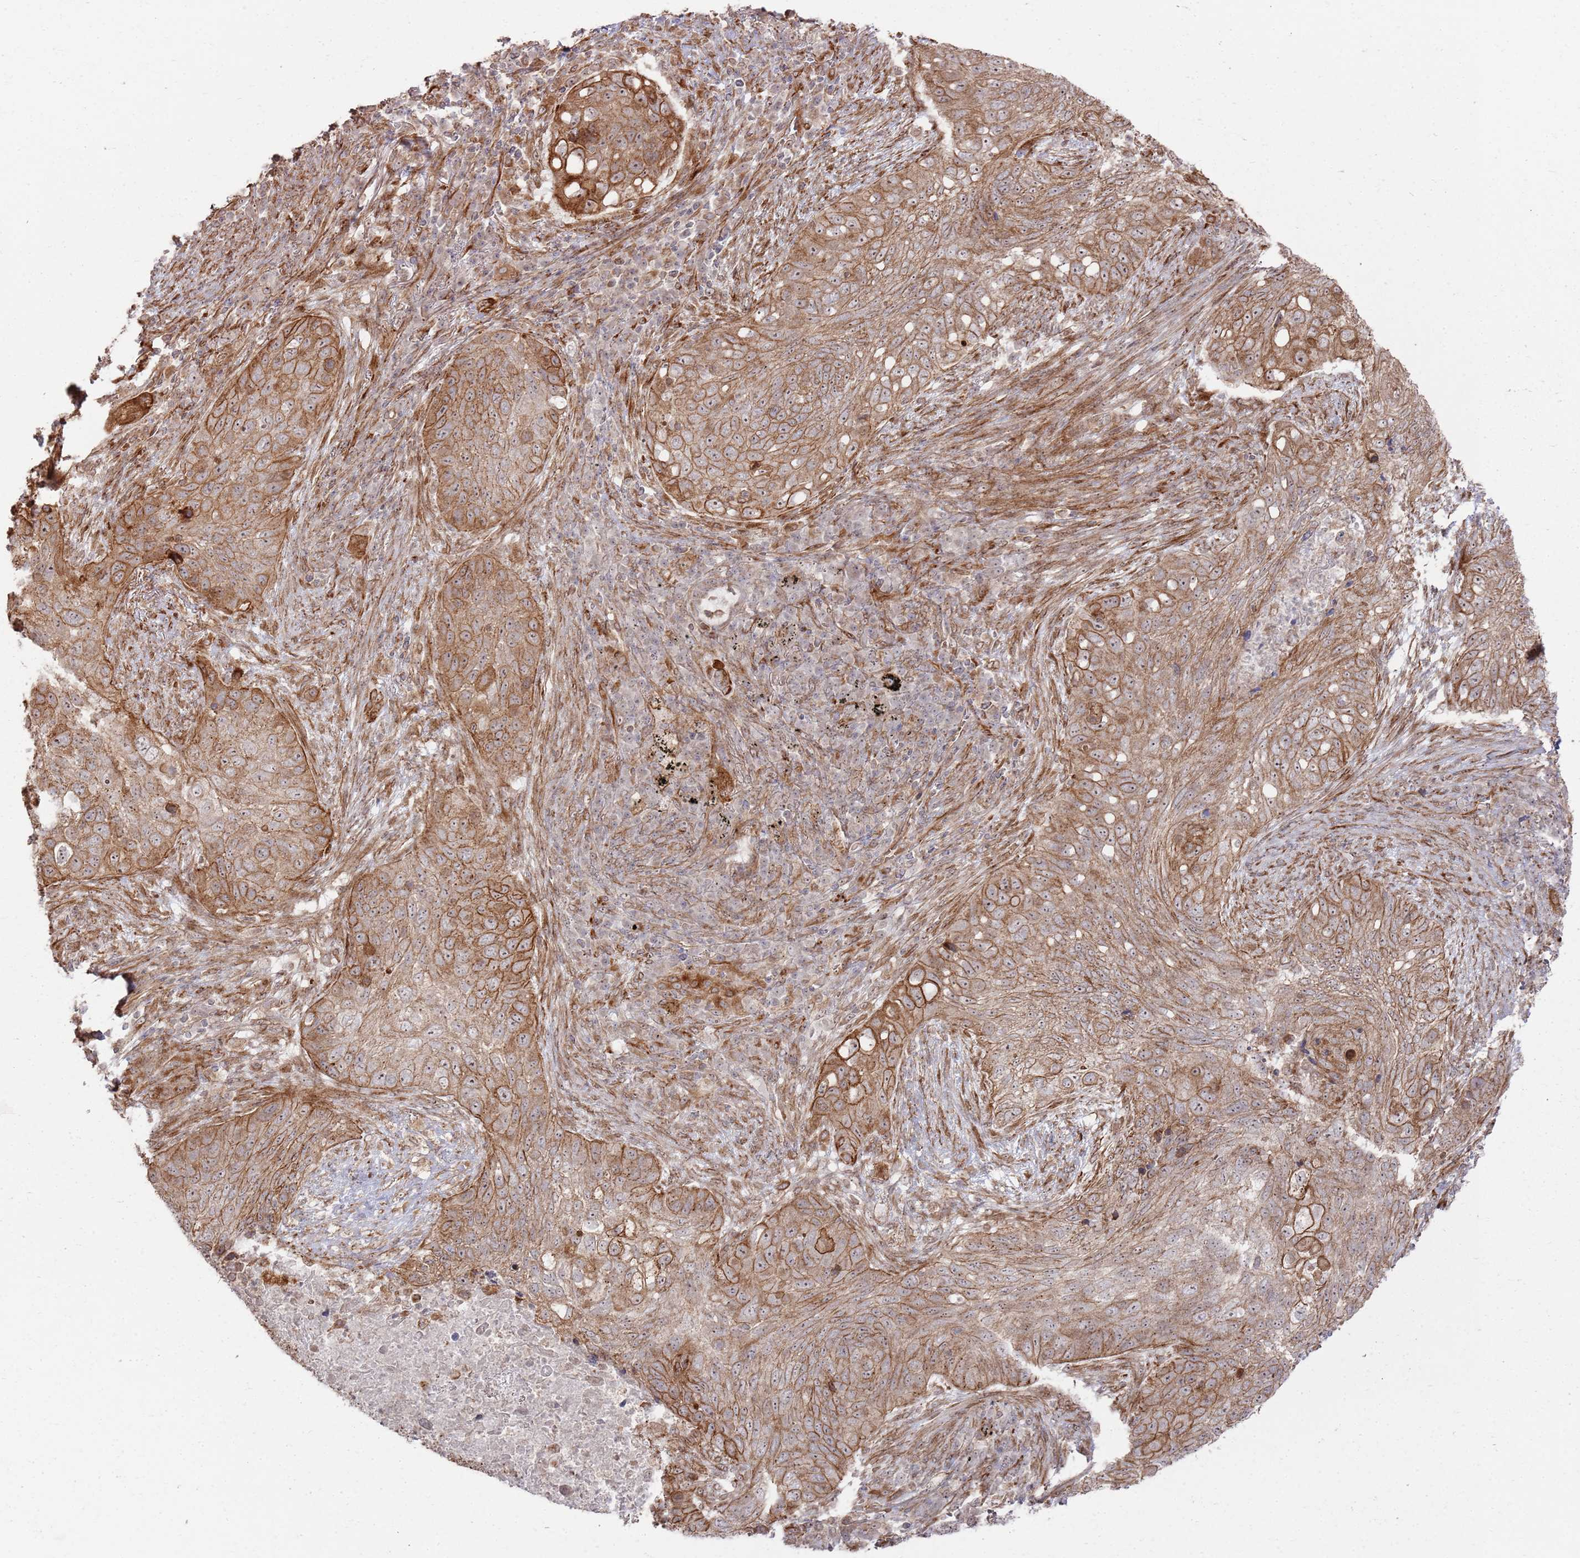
{"staining": {"intensity": "moderate", "quantity": ">75%", "location": "cytoplasmic/membranous,nuclear"}, "tissue": "lung cancer", "cell_type": "Tumor cells", "image_type": "cancer", "snomed": [{"axis": "morphology", "description": "Squamous cell carcinoma, NOS"}, {"axis": "topography", "description": "Lung"}], "caption": "Lung squamous cell carcinoma stained with immunohistochemistry reveals moderate cytoplasmic/membranous and nuclear staining in approximately >75% of tumor cells. Immunohistochemistry stains the protein in brown and the nuclei are stained blue.", "gene": "PHF21A", "patient": {"sex": "female", "age": 63}}